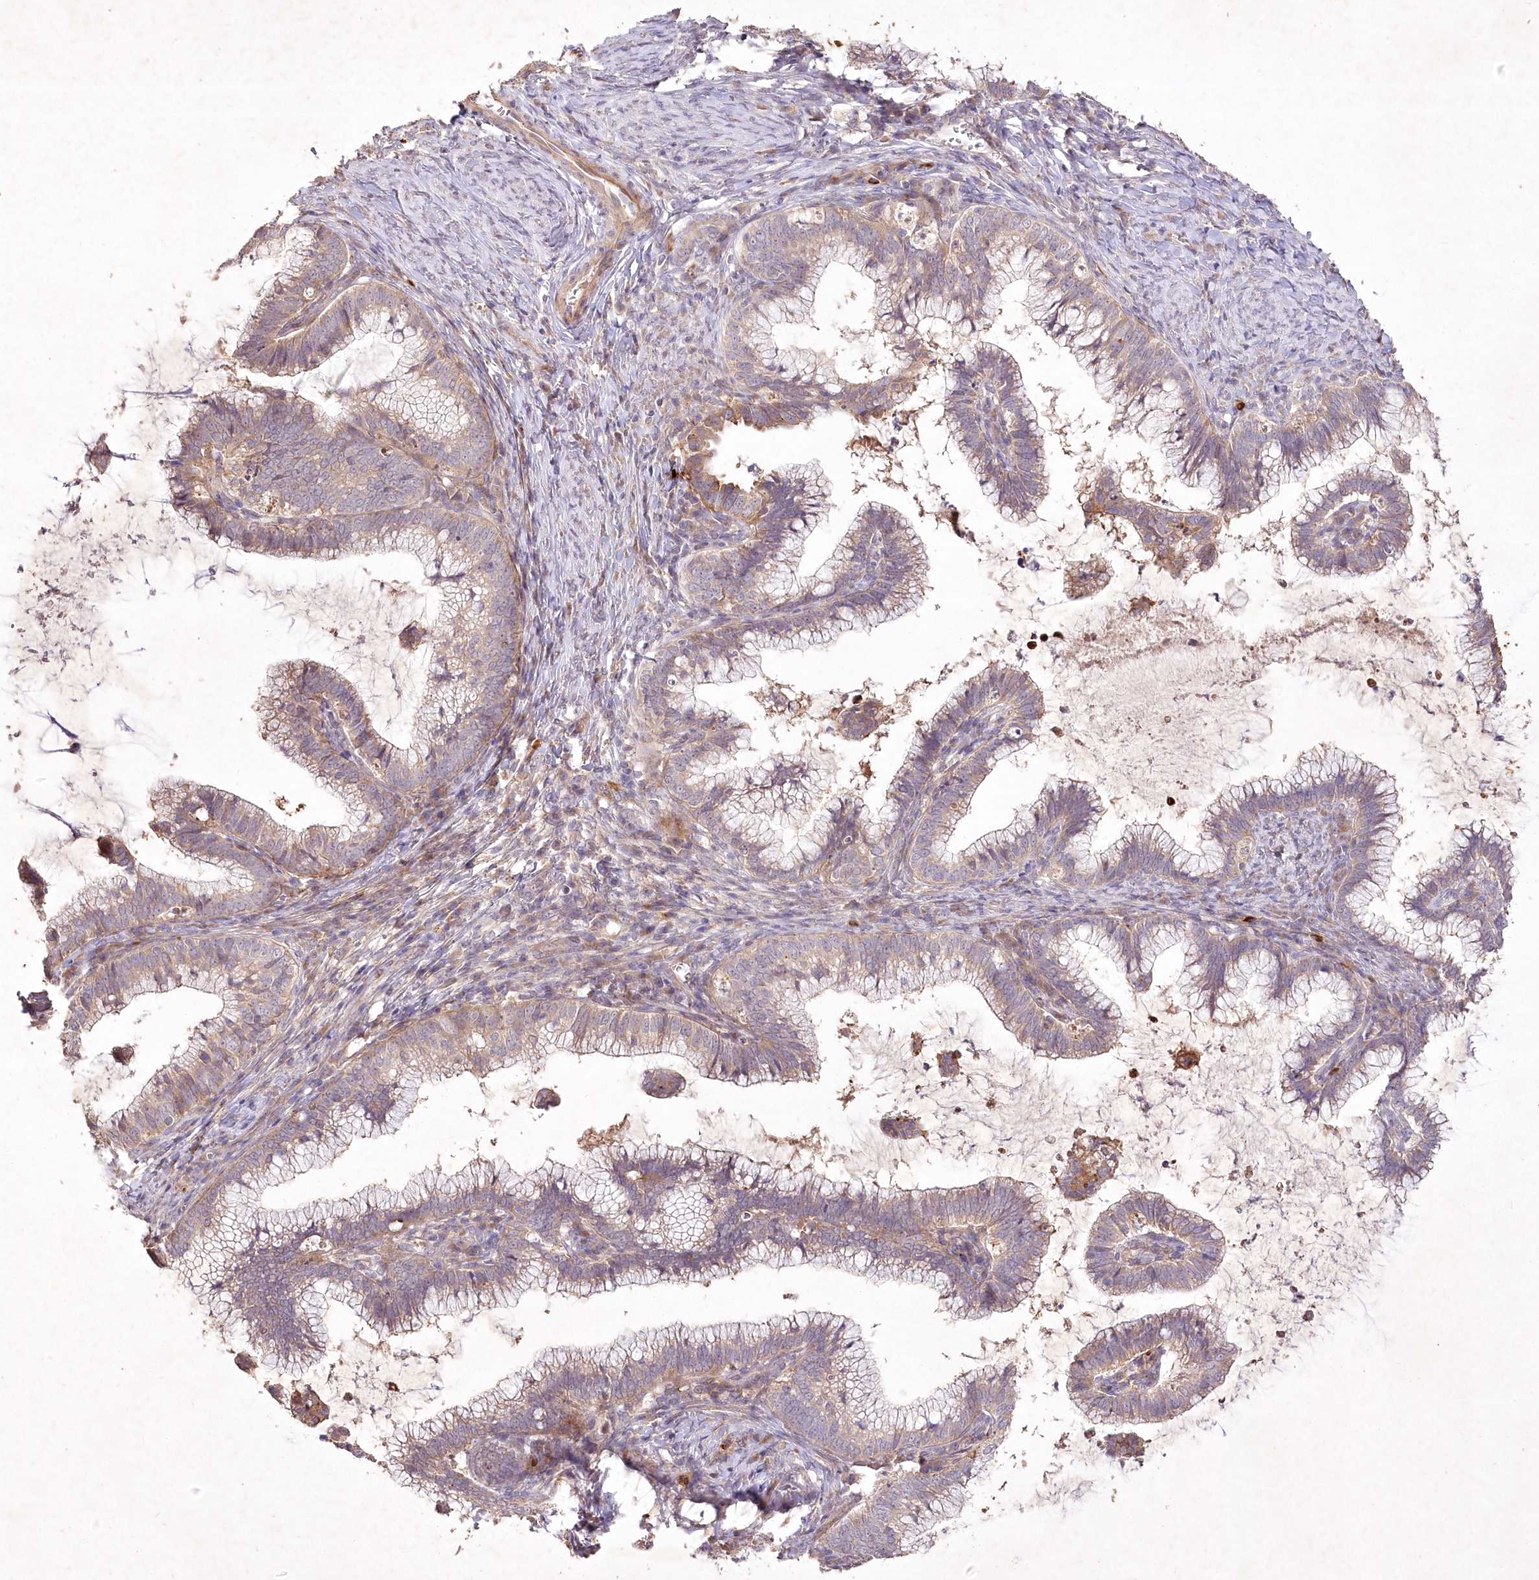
{"staining": {"intensity": "moderate", "quantity": "25%-75%", "location": "cytoplasmic/membranous"}, "tissue": "cervical cancer", "cell_type": "Tumor cells", "image_type": "cancer", "snomed": [{"axis": "morphology", "description": "Adenocarcinoma, NOS"}, {"axis": "topography", "description": "Cervix"}], "caption": "A high-resolution histopathology image shows immunohistochemistry (IHC) staining of cervical cancer, which displays moderate cytoplasmic/membranous positivity in about 25%-75% of tumor cells. (DAB (3,3'-diaminobenzidine) IHC, brown staining for protein, blue staining for nuclei).", "gene": "IRAK1BP1", "patient": {"sex": "female", "age": 36}}